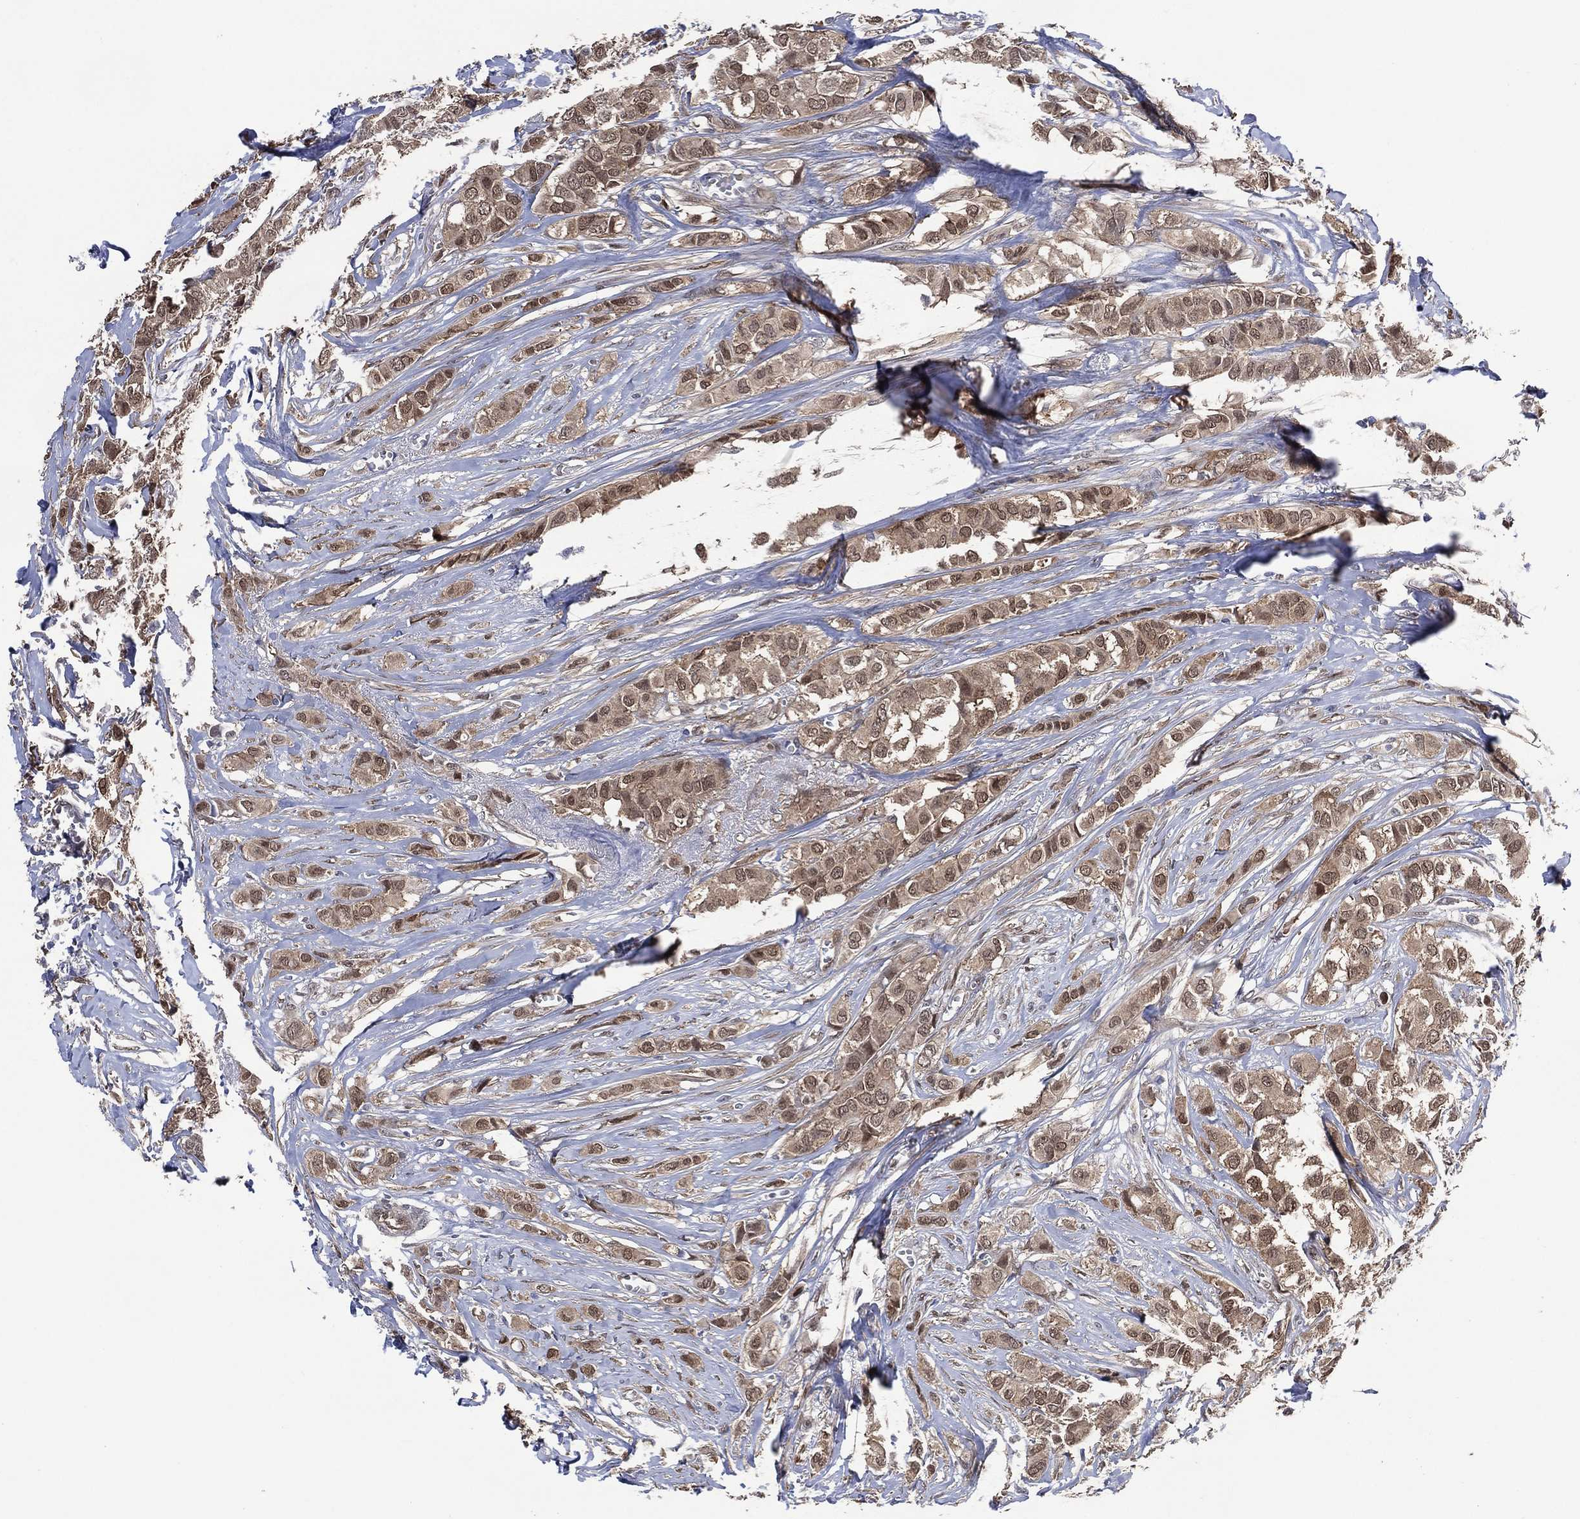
{"staining": {"intensity": "weak", "quantity": "25%-75%", "location": "cytoplasmic/membranous,nuclear"}, "tissue": "breast cancer", "cell_type": "Tumor cells", "image_type": "cancer", "snomed": [{"axis": "morphology", "description": "Duct carcinoma"}, {"axis": "topography", "description": "Breast"}], "caption": "Invasive ductal carcinoma (breast) tissue demonstrates weak cytoplasmic/membranous and nuclear expression in approximately 25%-75% of tumor cells", "gene": "AK1", "patient": {"sex": "female", "age": 85}}